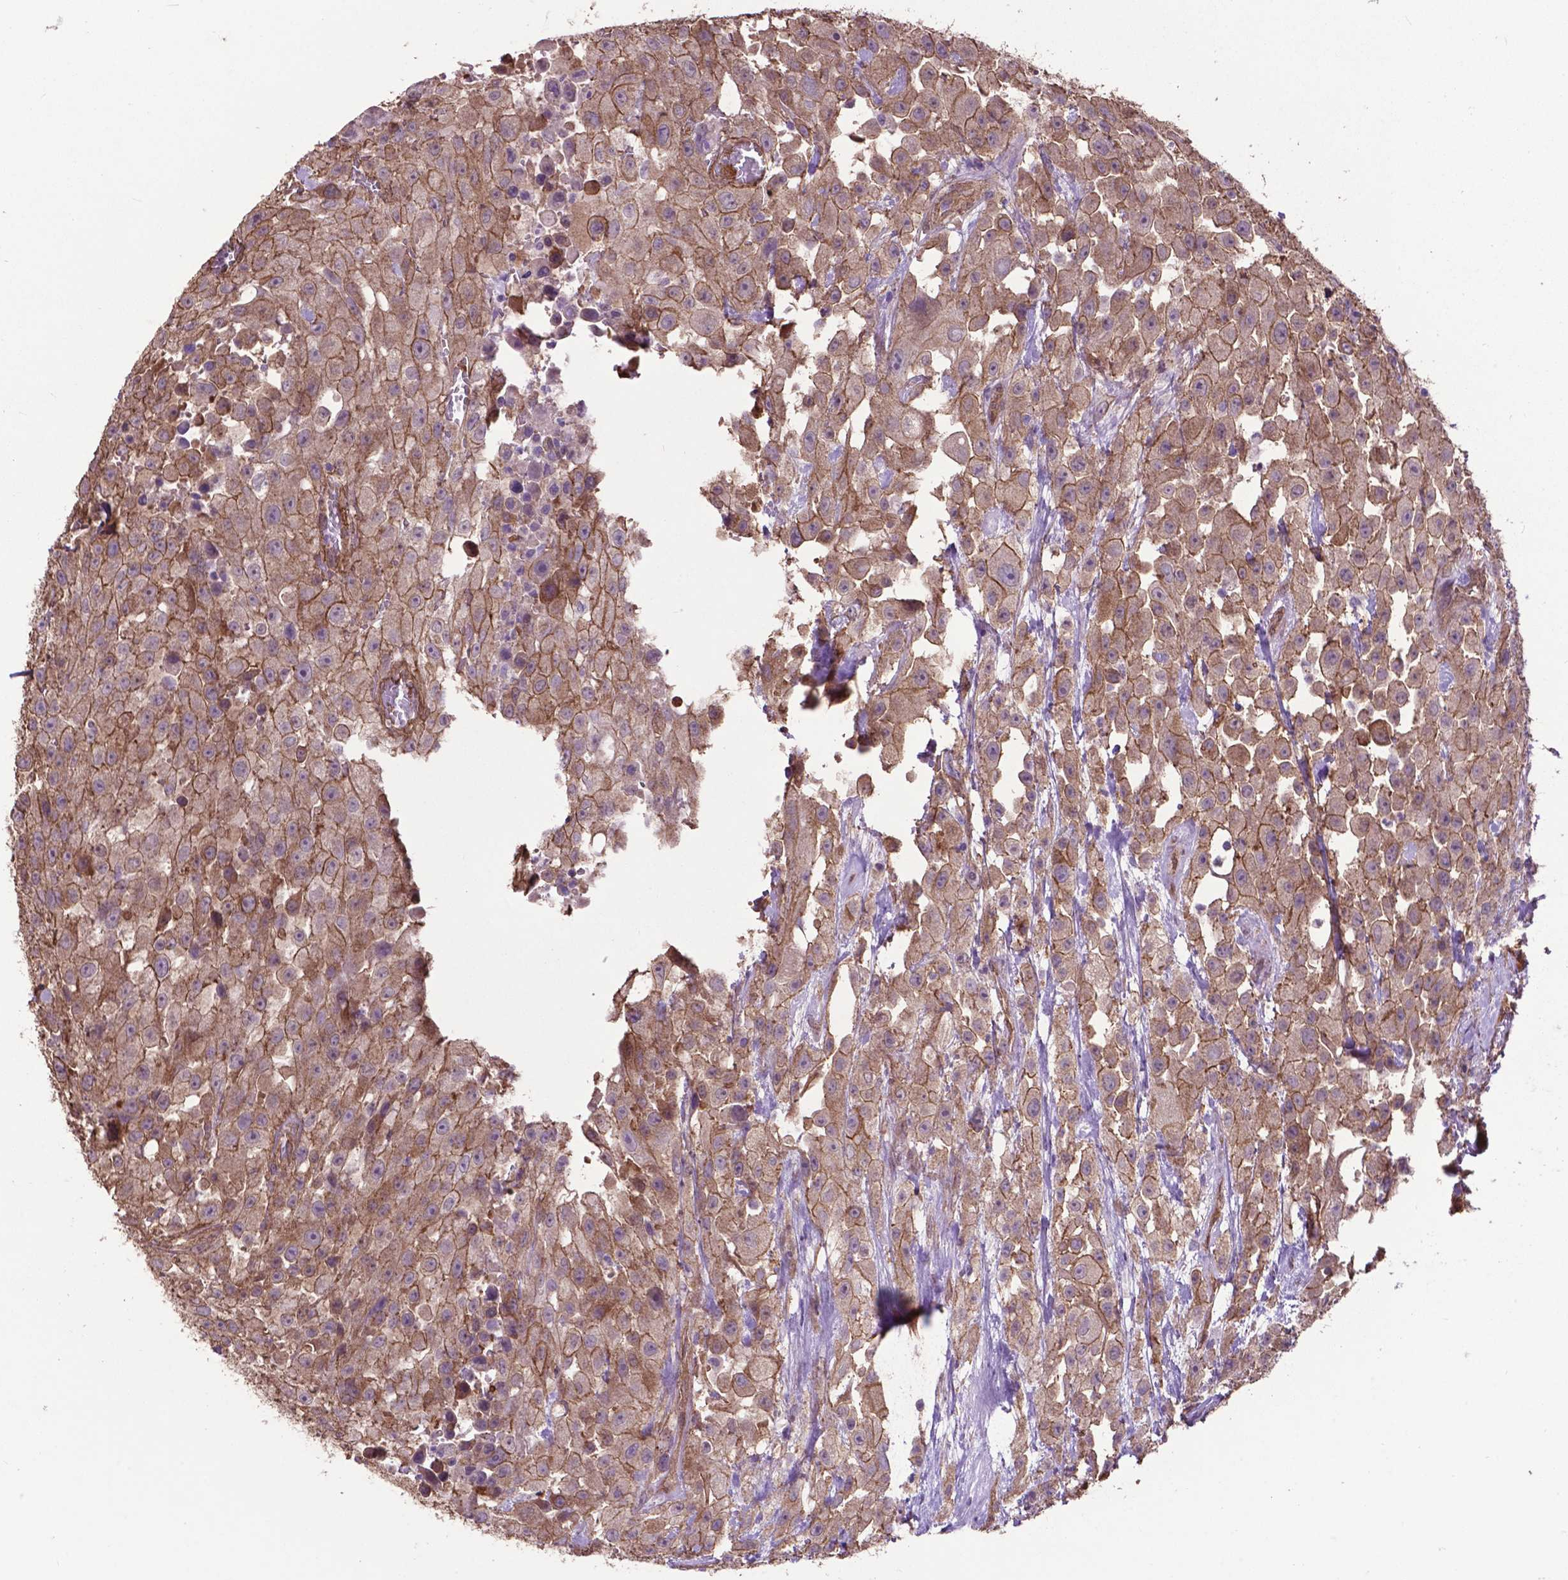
{"staining": {"intensity": "moderate", "quantity": ">75%", "location": "cytoplasmic/membranous"}, "tissue": "urothelial cancer", "cell_type": "Tumor cells", "image_type": "cancer", "snomed": [{"axis": "morphology", "description": "Urothelial carcinoma, High grade"}, {"axis": "topography", "description": "Urinary bladder"}], "caption": "Urothelial cancer stained for a protein shows moderate cytoplasmic/membranous positivity in tumor cells. Ihc stains the protein of interest in brown and the nuclei are stained blue.", "gene": "PDLIM1", "patient": {"sex": "male", "age": 79}}